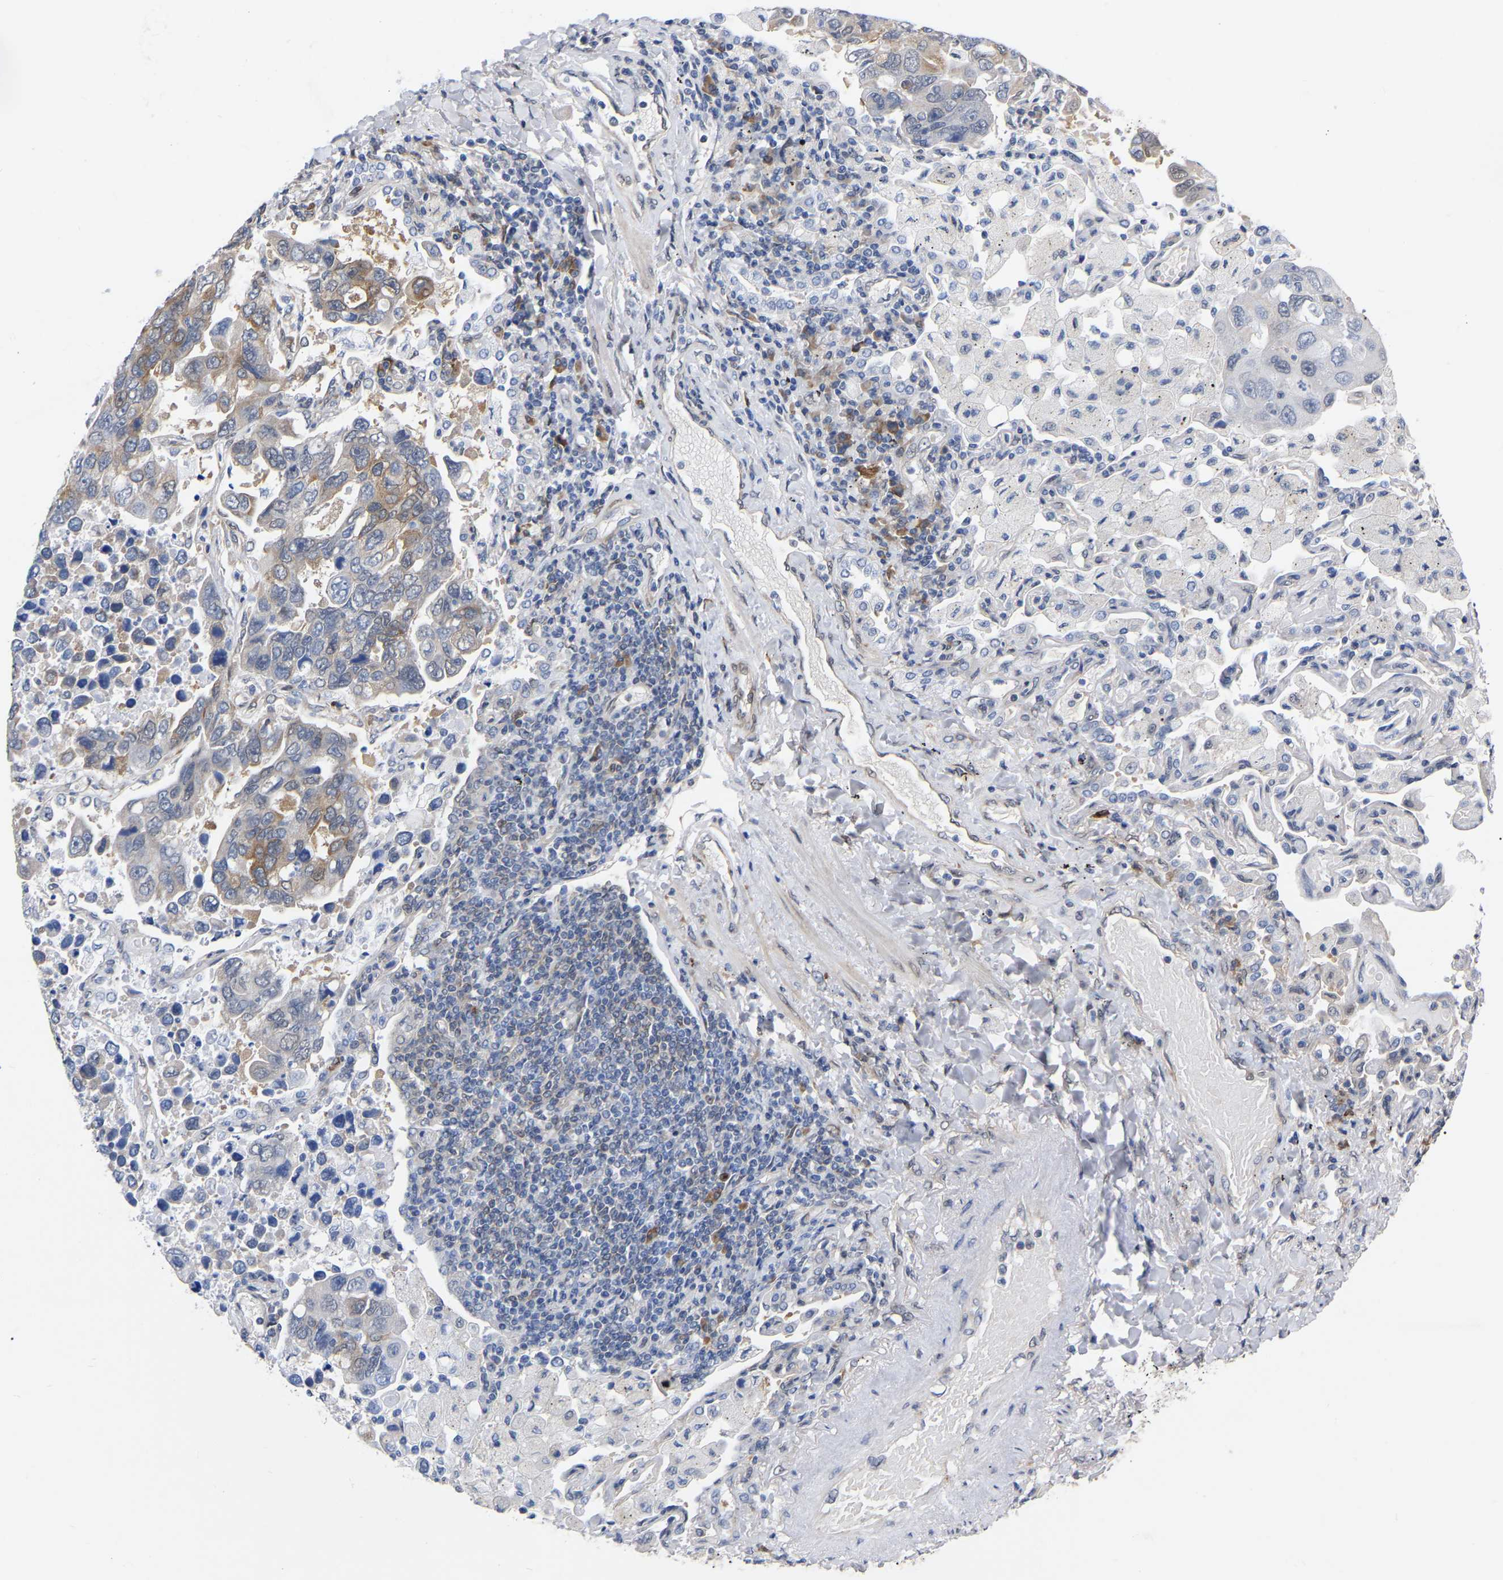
{"staining": {"intensity": "moderate", "quantity": "<25%", "location": "cytoplasmic/membranous"}, "tissue": "lung cancer", "cell_type": "Tumor cells", "image_type": "cancer", "snomed": [{"axis": "morphology", "description": "Adenocarcinoma, NOS"}, {"axis": "topography", "description": "Lung"}], "caption": "Moderate cytoplasmic/membranous protein staining is identified in about <25% of tumor cells in lung cancer (adenocarcinoma). Nuclei are stained in blue.", "gene": "UBE4B", "patient": {"sex": "male", "age": 64}}